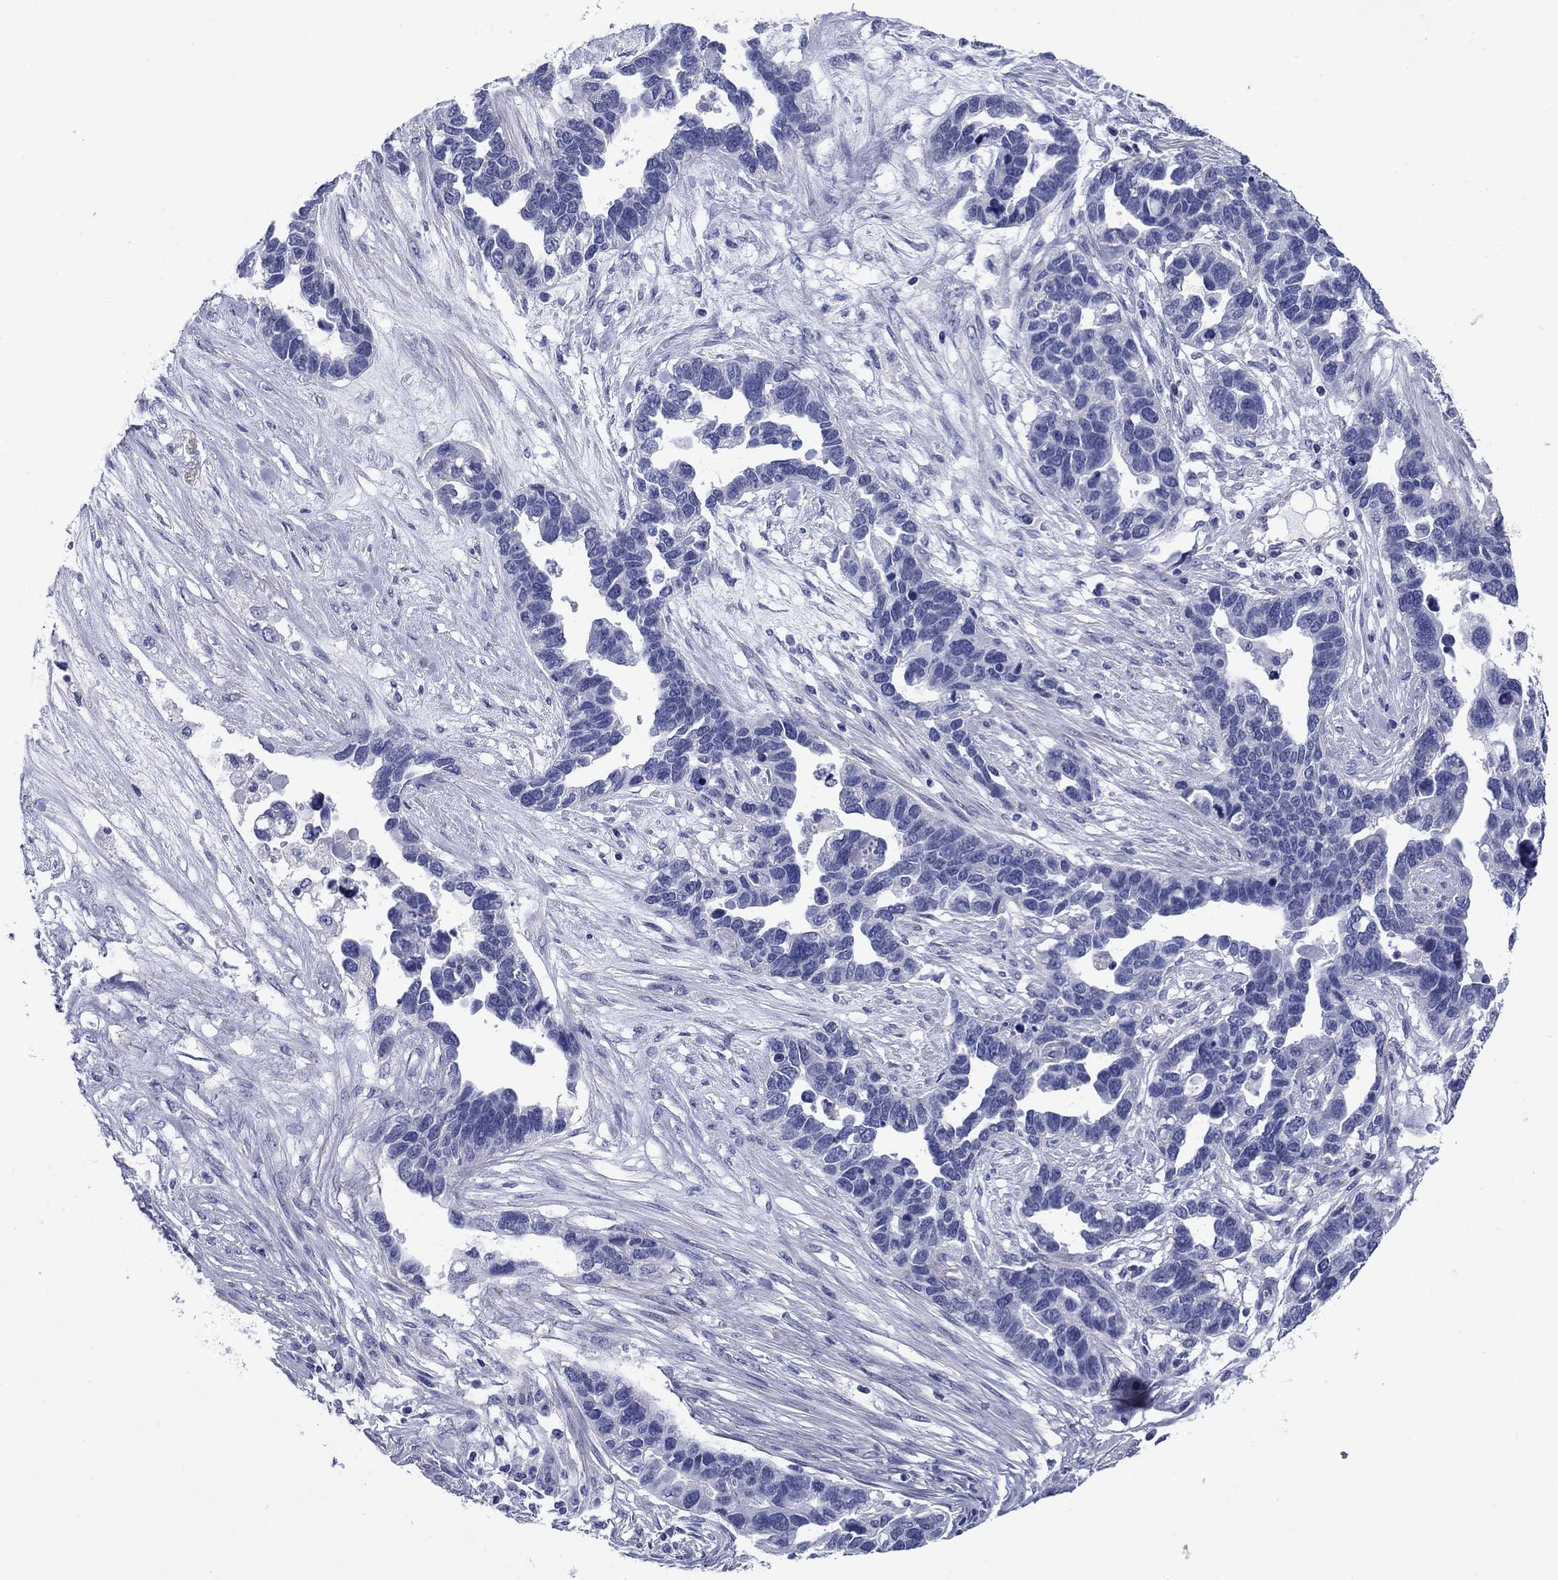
{"staining": {"intensity": "negative", "quantity": "none", "location": "none"}, "tissue": "ovarian cancer", "cell_type": "Tumor cells", "image_type": "cancer", "snomed": [{"axis": "morphology", "description": "Cystadenocarcinoma, serous, NOS"}, {"axis": "topography", "description": "Ovary"}], "caption": "Serous cystadenocarcinoma (ovarian) stained for a protein using immunohistochemistry (IHC) demonstrates no staining tumor cells.", "gene": "PRKCG", "patient": {"sex": "female", "age": 54}}